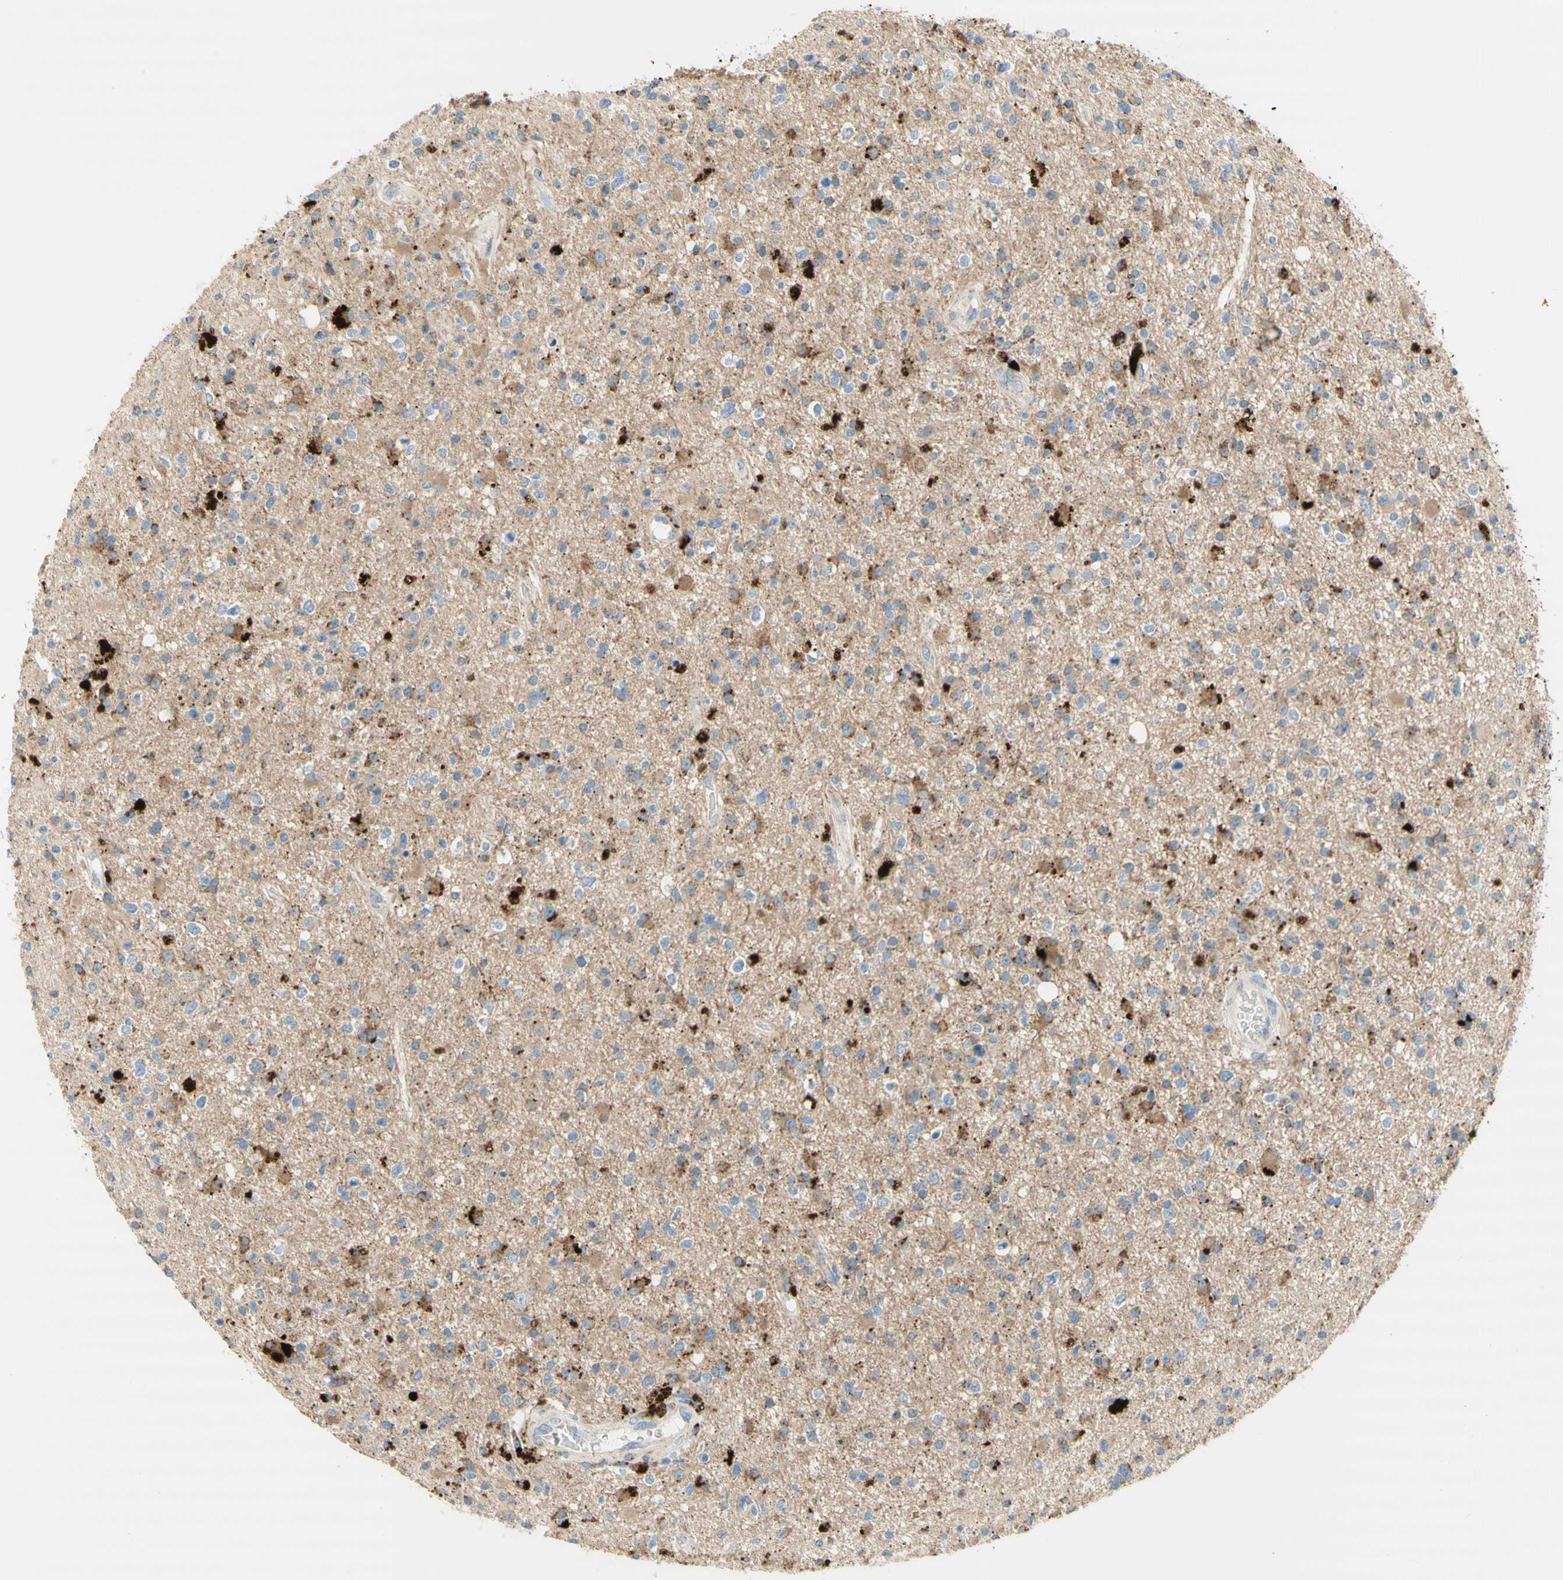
{"staining": {"intensity": "moderate", "quantity": "<25%", "location": "cytoplasmic/membranous"}, "tissue": "glioma", "cell_type": "Tumor cells", "image_type": "cancer", "snomed": [{"axis": "morphology", "description": "Glioma, malignant, High grade"}, {"axis": "topography", "description": "Brain"}], "caption": "An image of malignant glioma (high-grade) stained for a protein displays moderate cytoplasmic/membranous brown staining in tumor cells.", "gene": "URB2", "patient": {"sex": "male", "age": 33}}